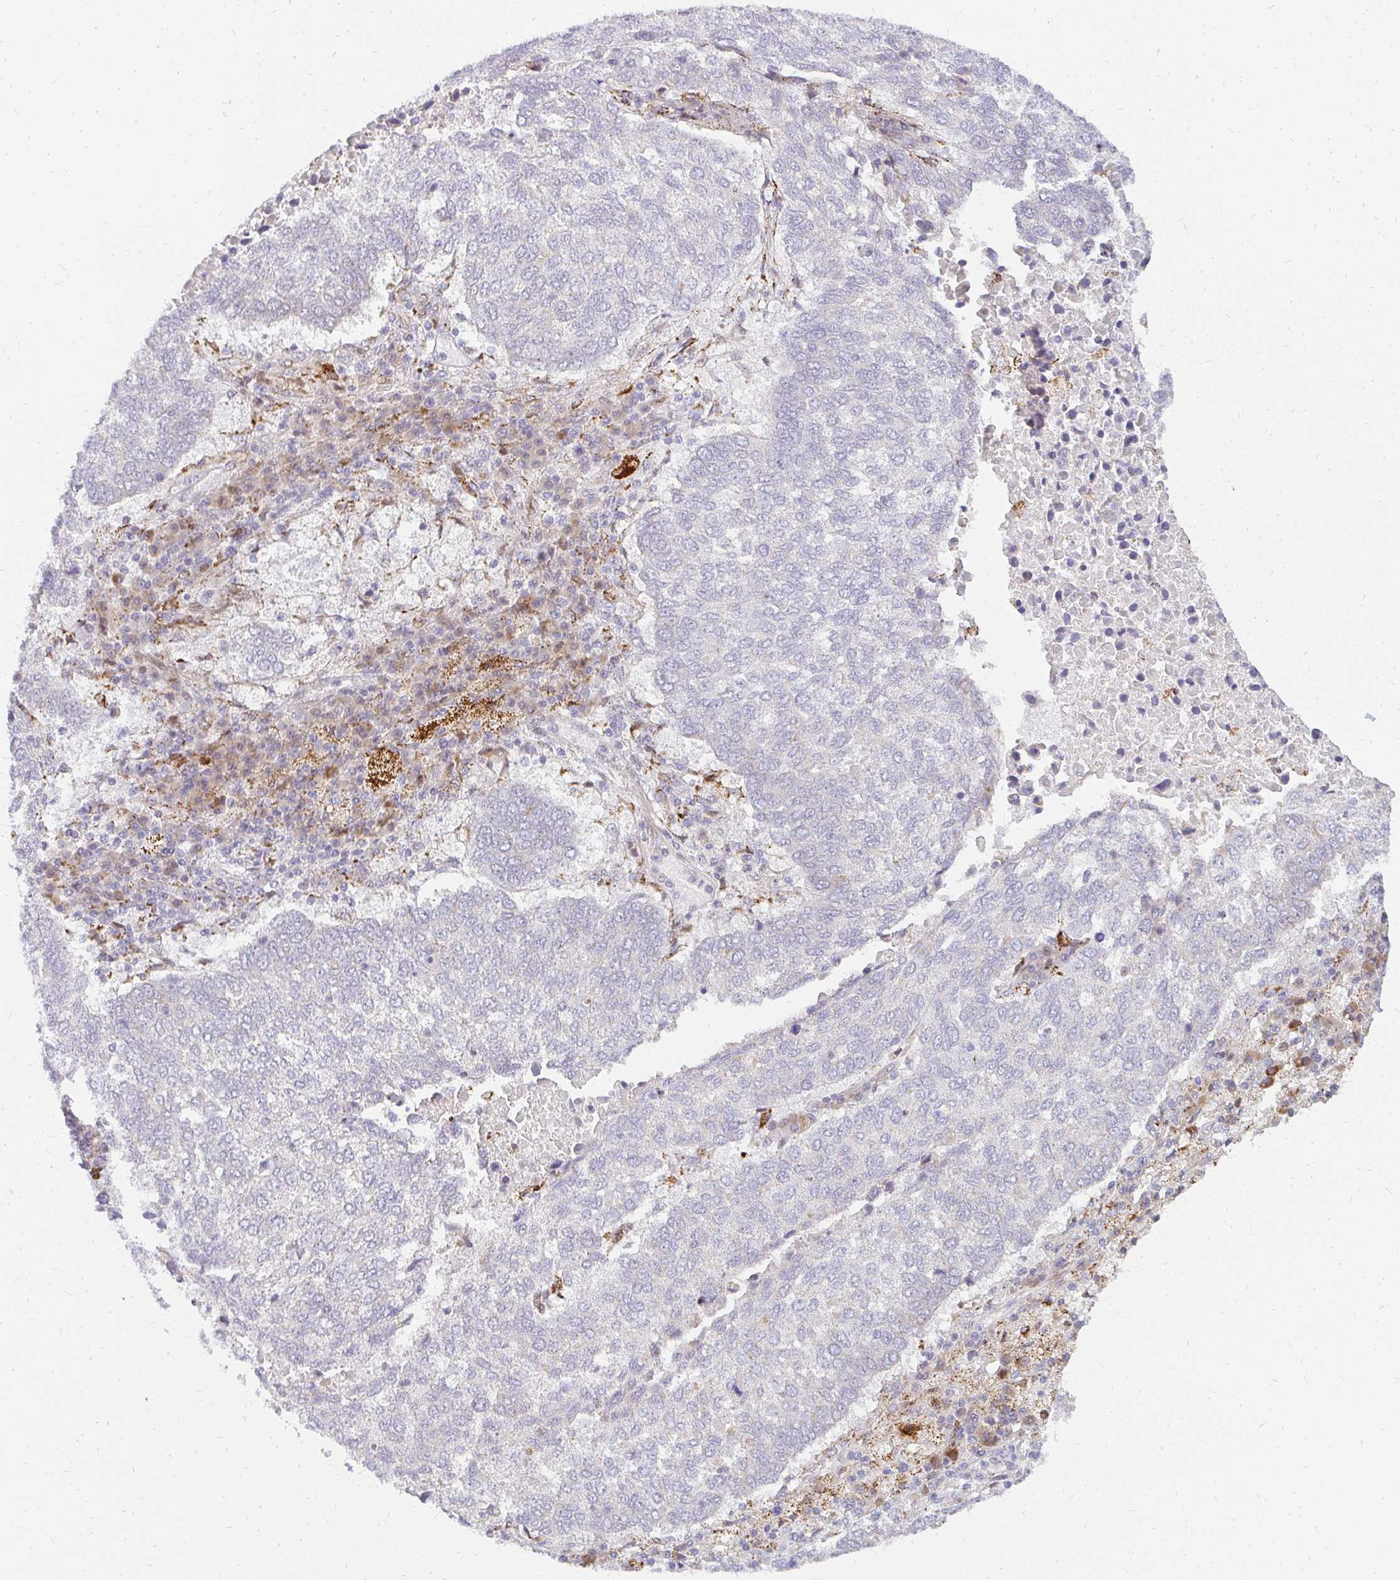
{"staining": {"intensity": "negative", "quantity": "none", "location": "none"}, "tissue": "lung cancer", "cell_type": "Tumor cells", "image_type": "cancer", "snomed": [{"axis": "morphology", "description": "Squamous cell carcinoma, NOS"}, {"axis": "topography", "description": "Lung"}], "caption": "The photomicrograph demonstrates no significant staining in tumor cells of lung squamous cell carcinoma.", "gene": "PLA2G5", "patient": {"sex": "male", "age": 73}}